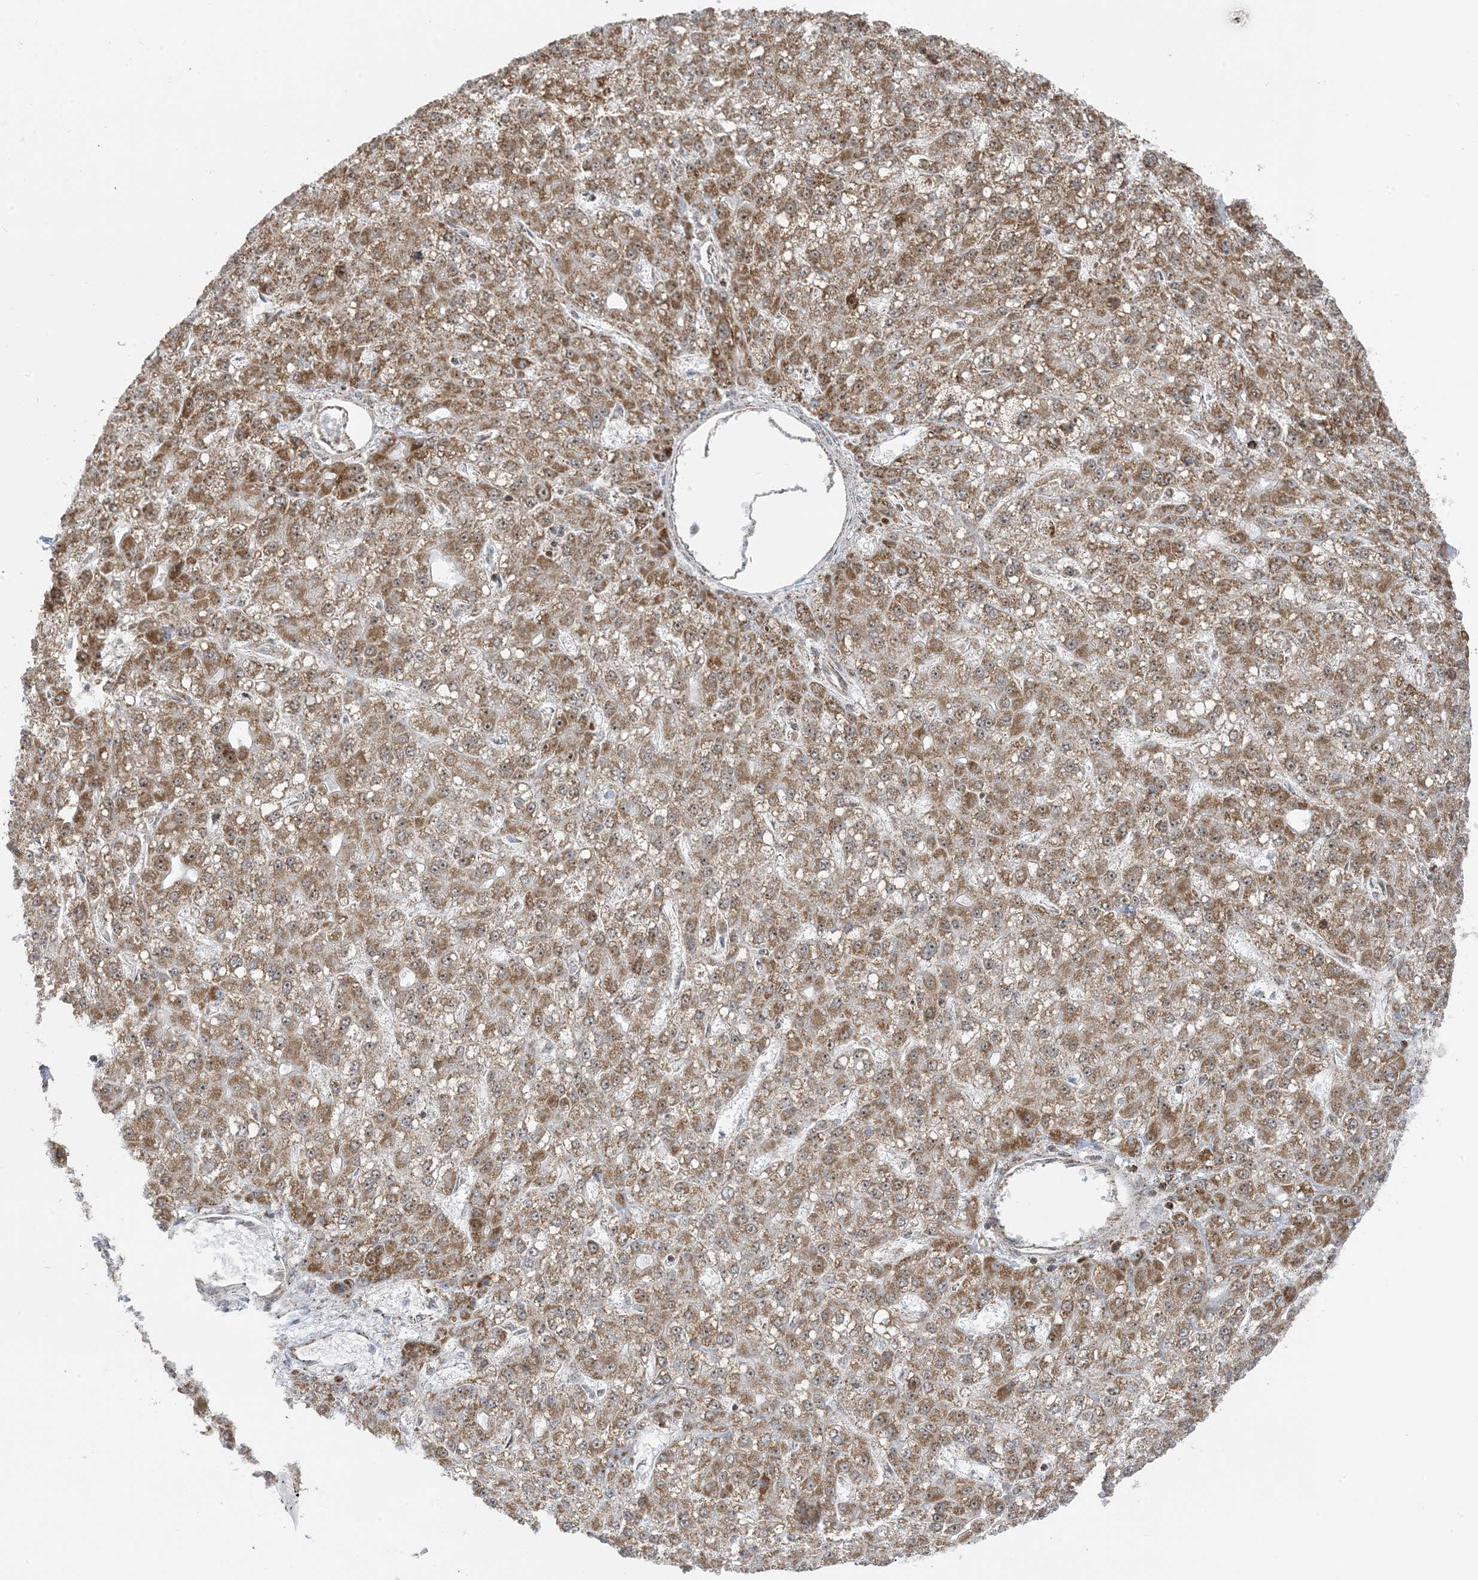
{"staining": {"intensity": "moderate", "quantity": ">75%", "location": "cytoplasmic/membranous,nuclear"}, "tissue": "liver cancer", "cell_type": "Tumor cells", "image_type": "cancer", "snomed": [{"axis": "morphology", "description": "Carcinoma, Hepatocellular, NOS"}, {"axis": "topography", "description": "Liver"}], "caption": "Liver cancer (hepatocellular carcinoma) stained for a protein (brown) shows moderate cytoplasmic/membranous and nuclear positive positivity in about >75% of tumor cells.", "gene": "MAPKBP1", "patient": {"sex": "male", "age": 67}}